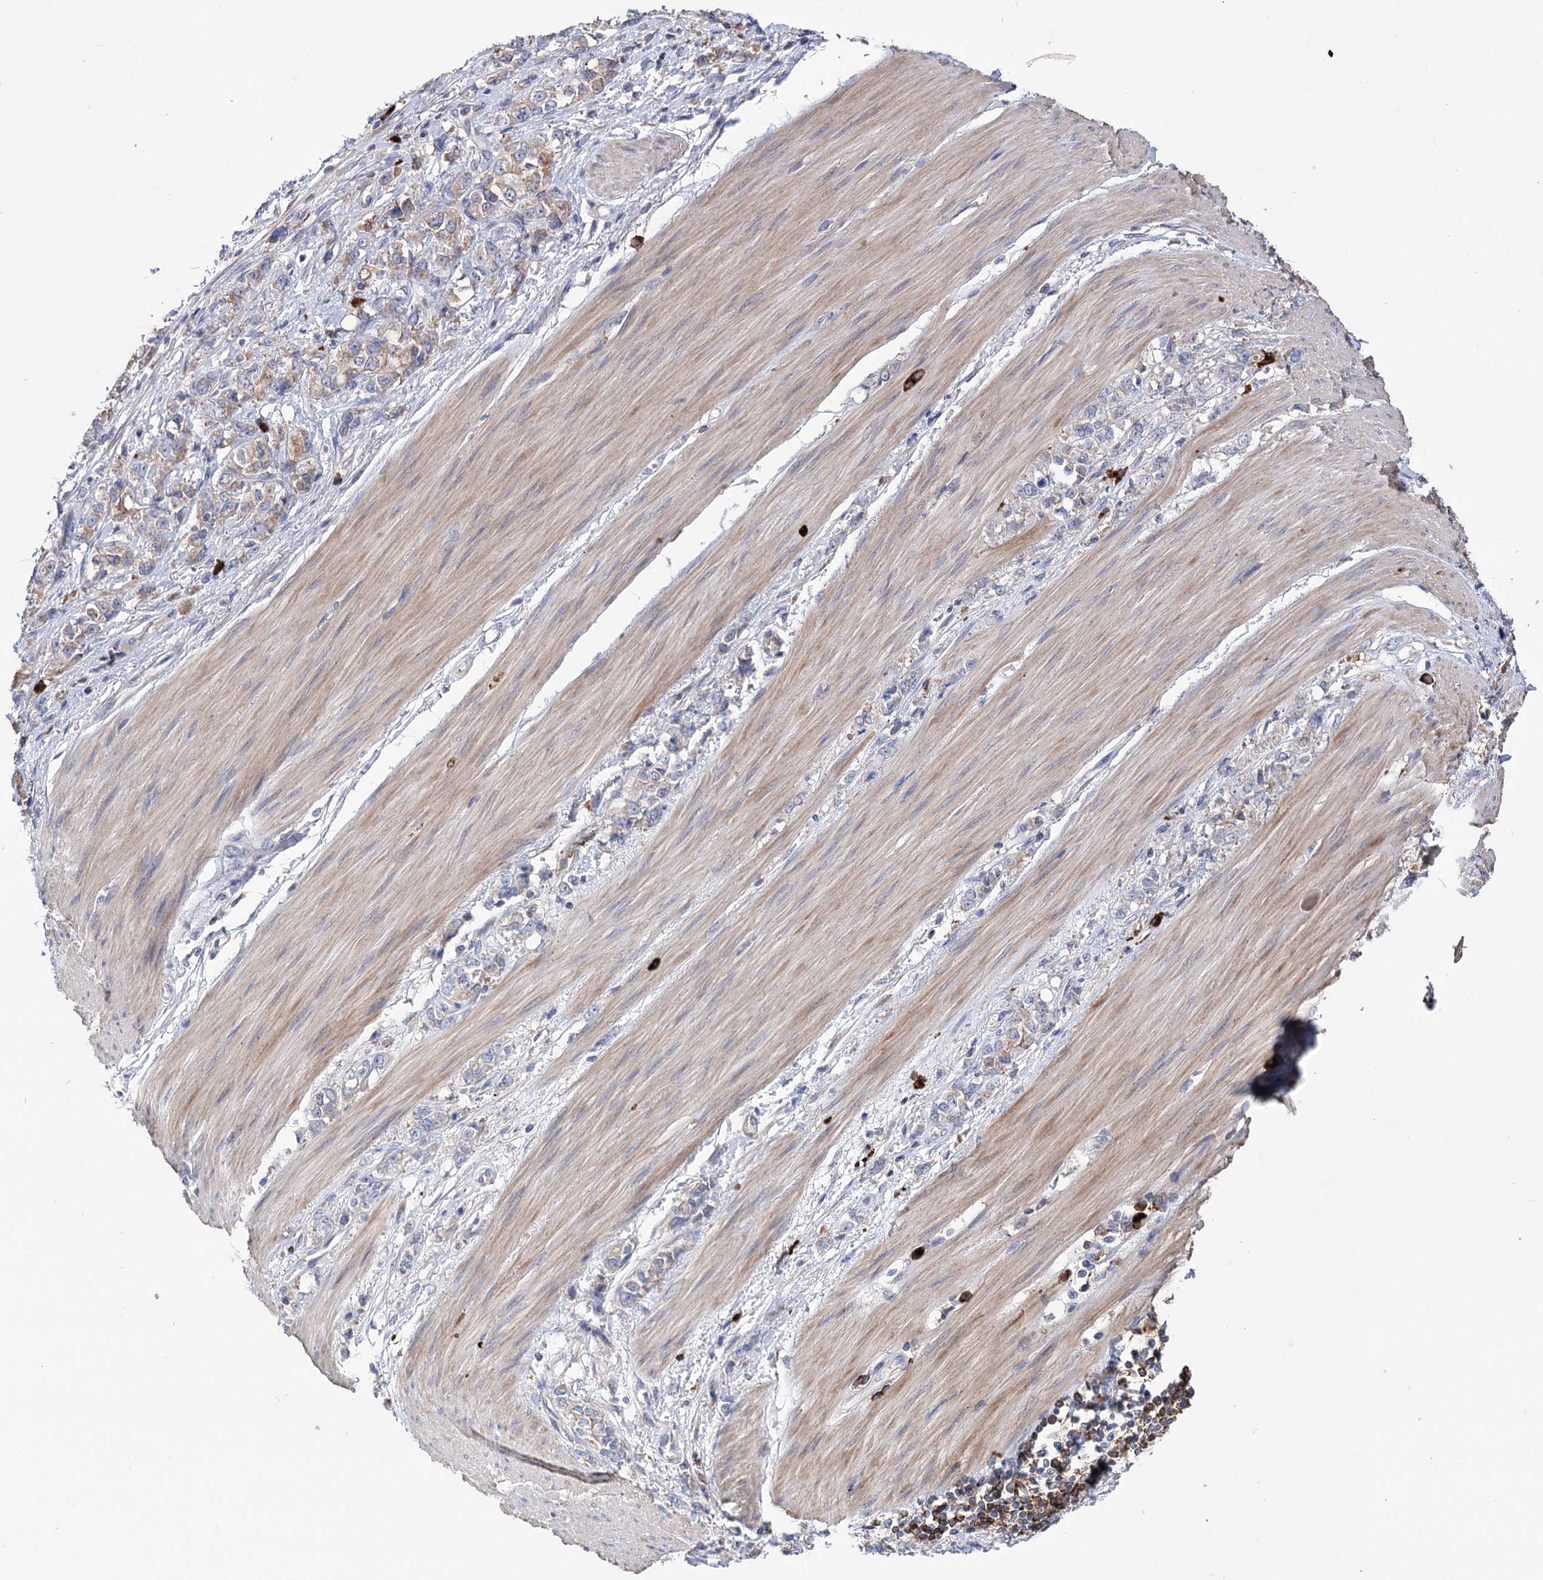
{"staining": {"intensity": "weak", "quantity": "25%-75%", "location": "cytoplasmic/membranous"}, "tissue": "stomach cancer", "cell_type": "Tumor cells", "image_type": "cancer", "snomed": [{"axis": "morphology", "description": "Adenocarcinoma, NOS"}, {"axis": "topography", "description": "Stomach"}], "caption": "Human adenocarcinoma (stomach) stained with a brown dye reveals weak cytoplasmic/membranous positive expression in approximately 25%-75% of tumor cells.", "gene": "BBS4", "patient": {"sex": "female", "age": 76}}